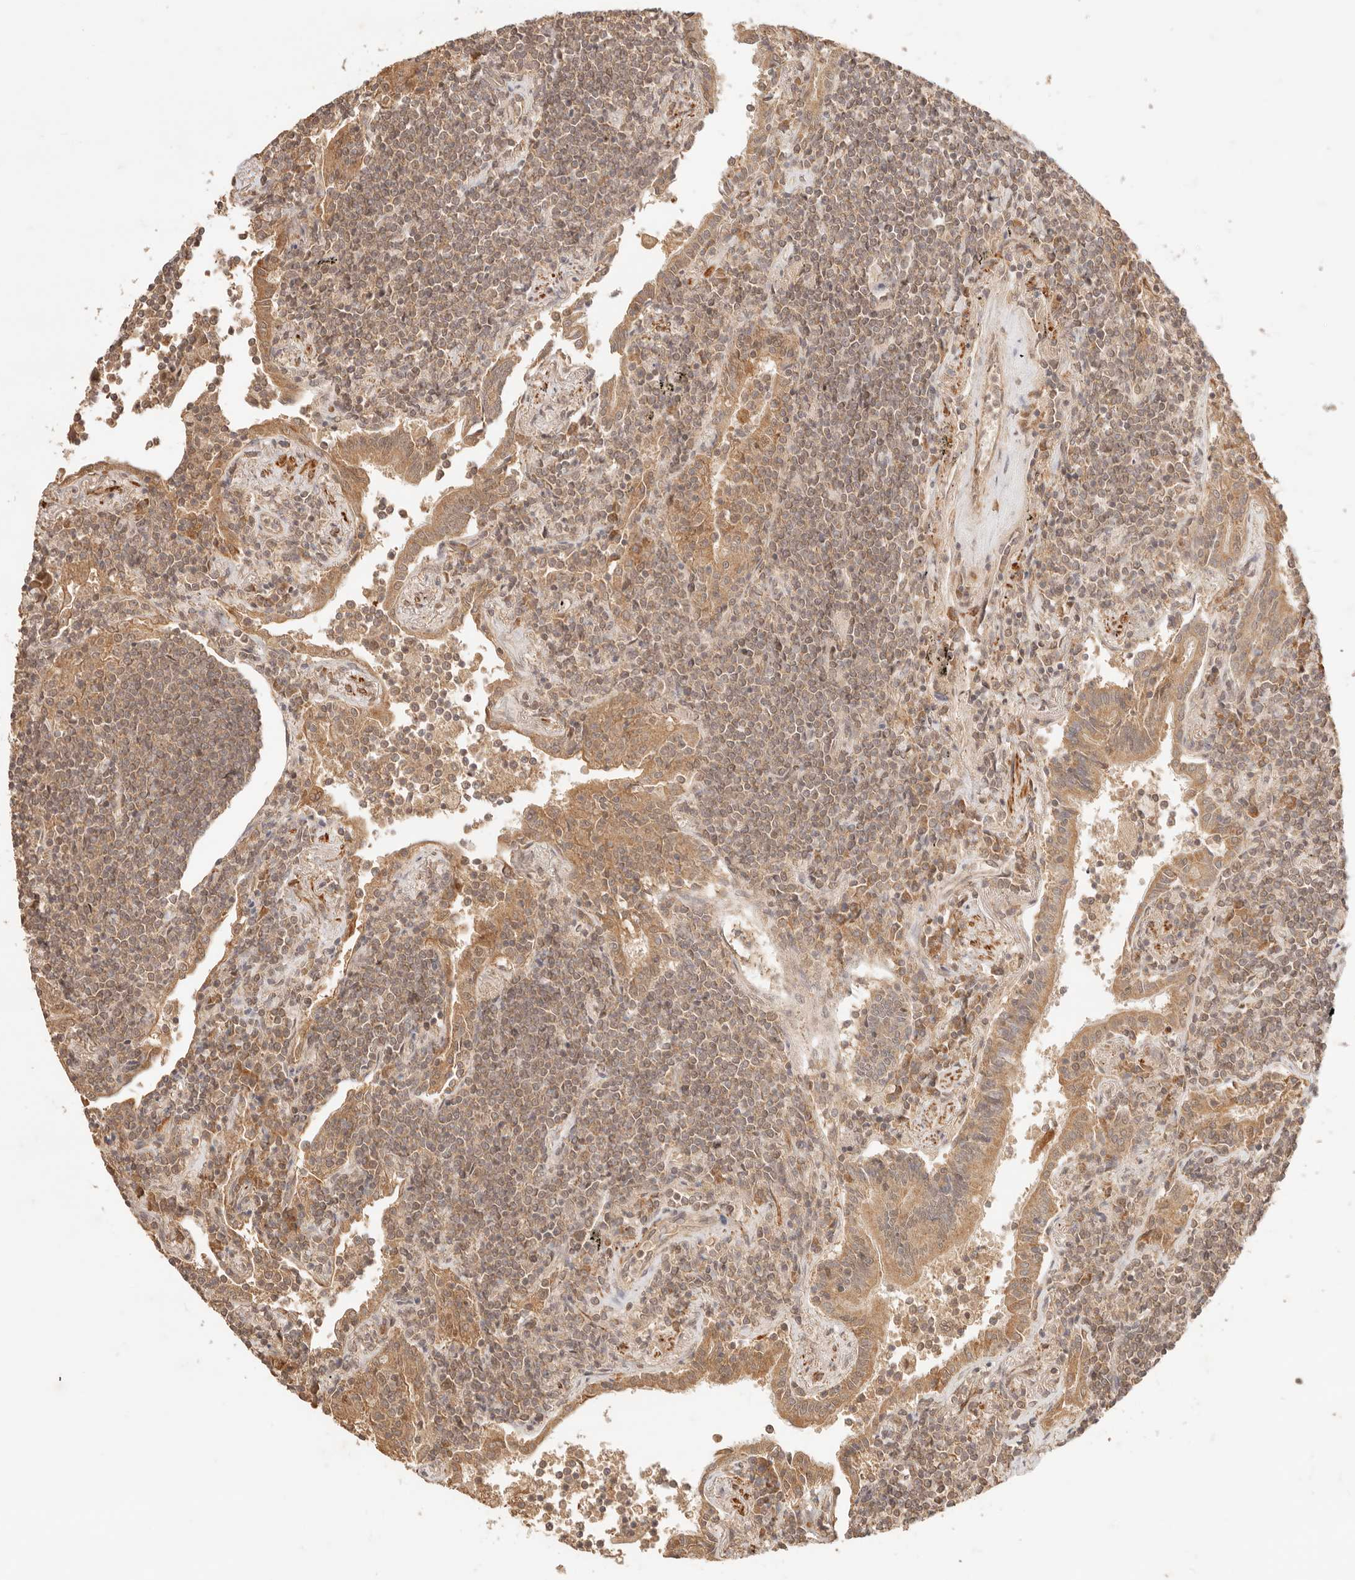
{"staining": {"intensity": "moderate", "quantity": ">75%", "location": "cytoplasmic/membranous"}, "tissue": "lymphoma", "cell_type": "Tumor cells", "image_type": "cancer", "snomed": [{"axis": "morphology", "description": "Malignant lymphoma, non-Hodgkin's type, Low grade"}, {"axis": "topography", "description": "Lung"}], "caption": "Tumor cells demonstrate medium levels of moderate cytoplasmic/membranous expression in about >75% of cells in malignant lymphoma, non-Hodgkin's type (low-grade). Nuclei are stained in blue.", "gene": "TRIM11", "patient": {"sex": "female", "age": 71}}